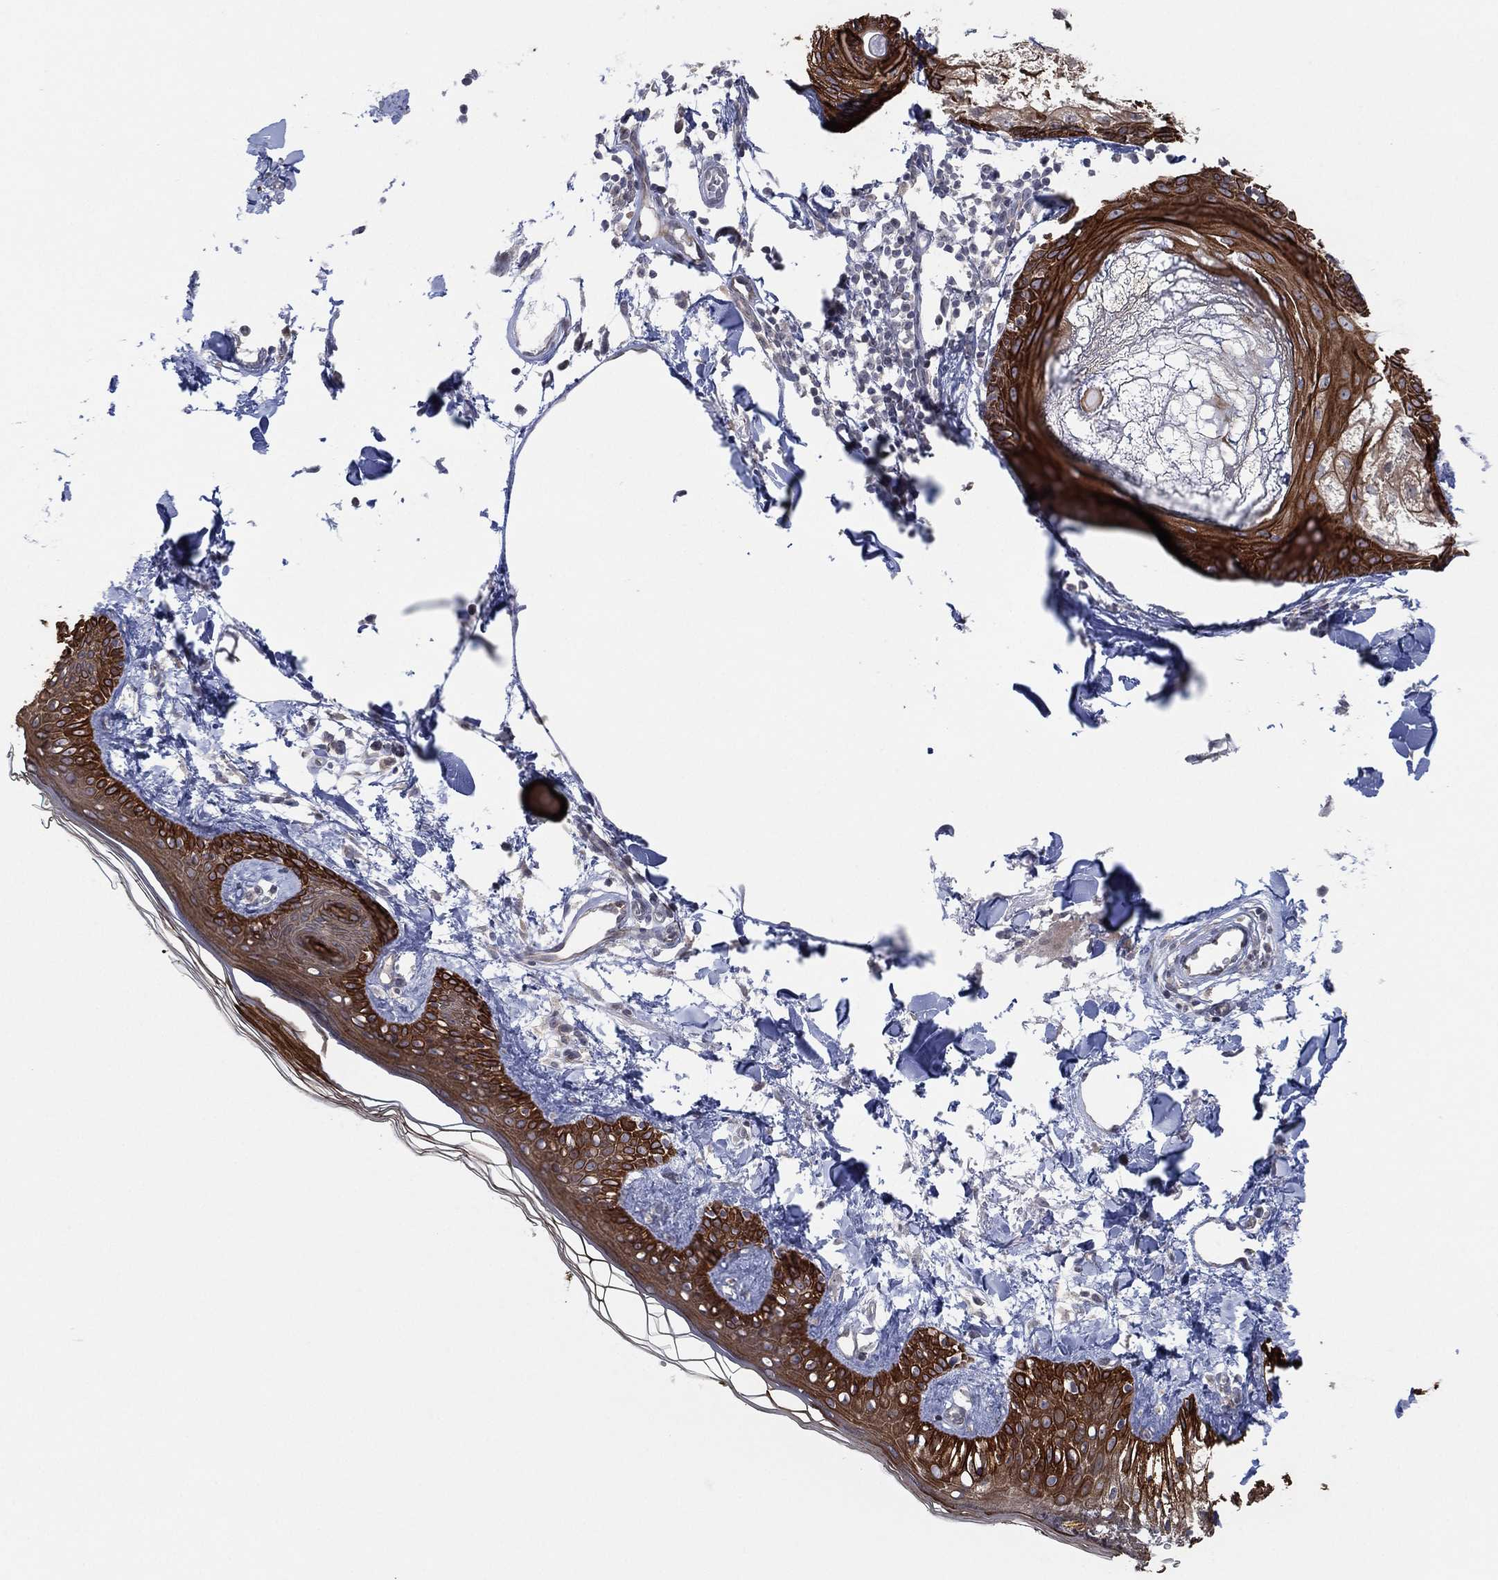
{"staining": {"intensity": "negative", "quantity": "none", "location": "none"}, "tissue": "skin", "cell_type": "Fibroblasts", "image_type": "normal", "snomed": [{"axis": "morphology", "description": "Normal tissue, NOS"}, {"axis": "topography", "description": "Skin"}], "caption": "Immunohistochemistry histopathology image of unremarkable skin stained for a protein (brown), which reveals no positivity in fibroblasts.", "gene": "TMCO1", "patient": {"sex": "male", "age": 76}}